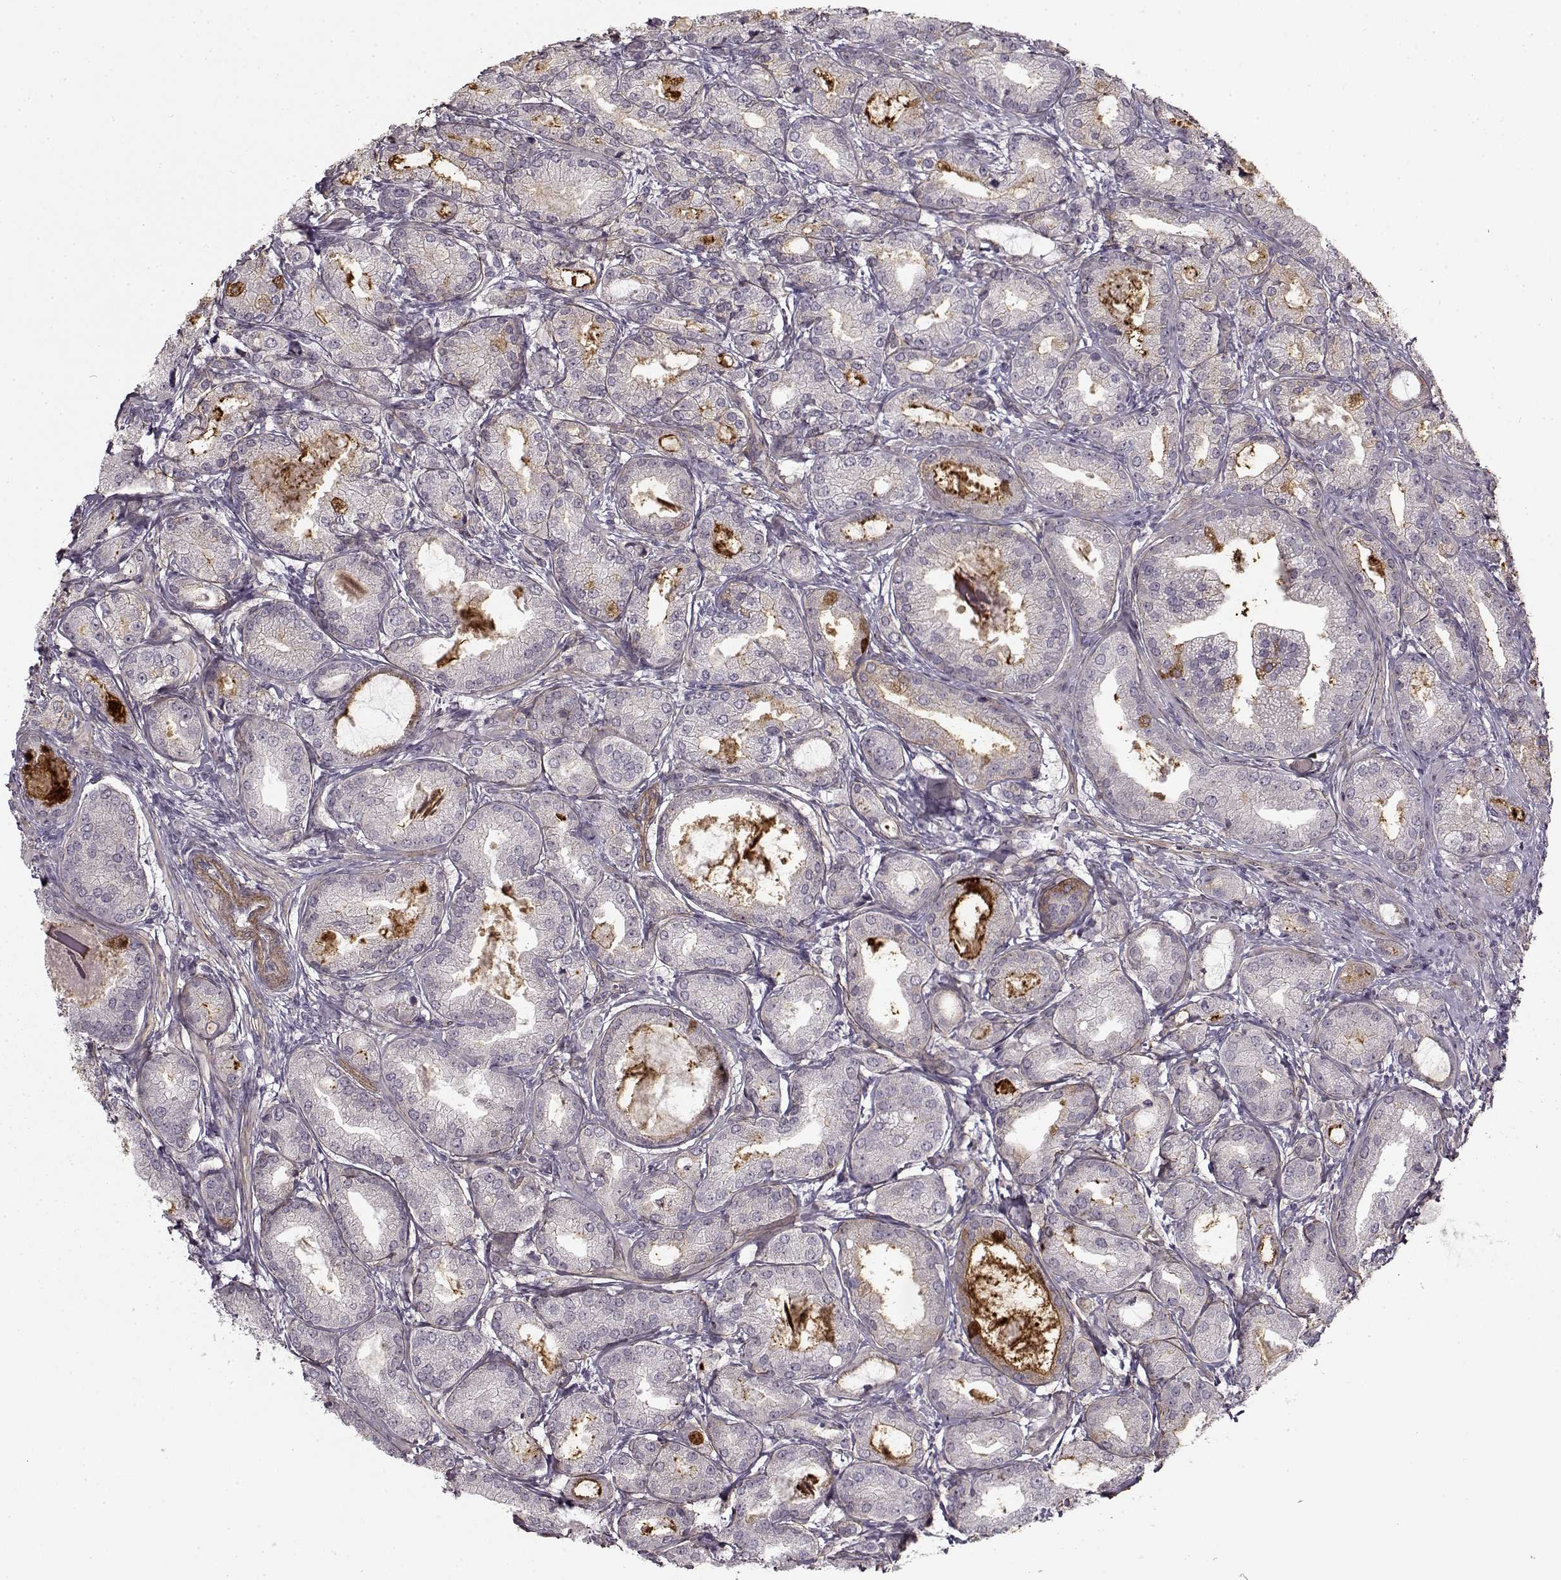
{"staining": {"intensity": "moderate", "quantity": "<25%", "location": "cytoplasmic/membranous"}, "tissue": "prostate cancer", "cell_type": "Tumor cells", "image_type": "cancer", "snomed": [{"axis": "morphology", "description": "Adenocarcinoma, NOS"}, {"axis": "topography", "description": "Prostate and seminal vesicle, NOS"}, {"axis": "topography", "description": "Prostate"}], "caption": "Prostate adenocarcinoma was stained to show a protein in brown. There is low levels of moderate cytoplasmic/membranous expression in about <25% of tumor cells.", "gene": "LAMB2", "patient": {"sex": "male", "age": 77}}